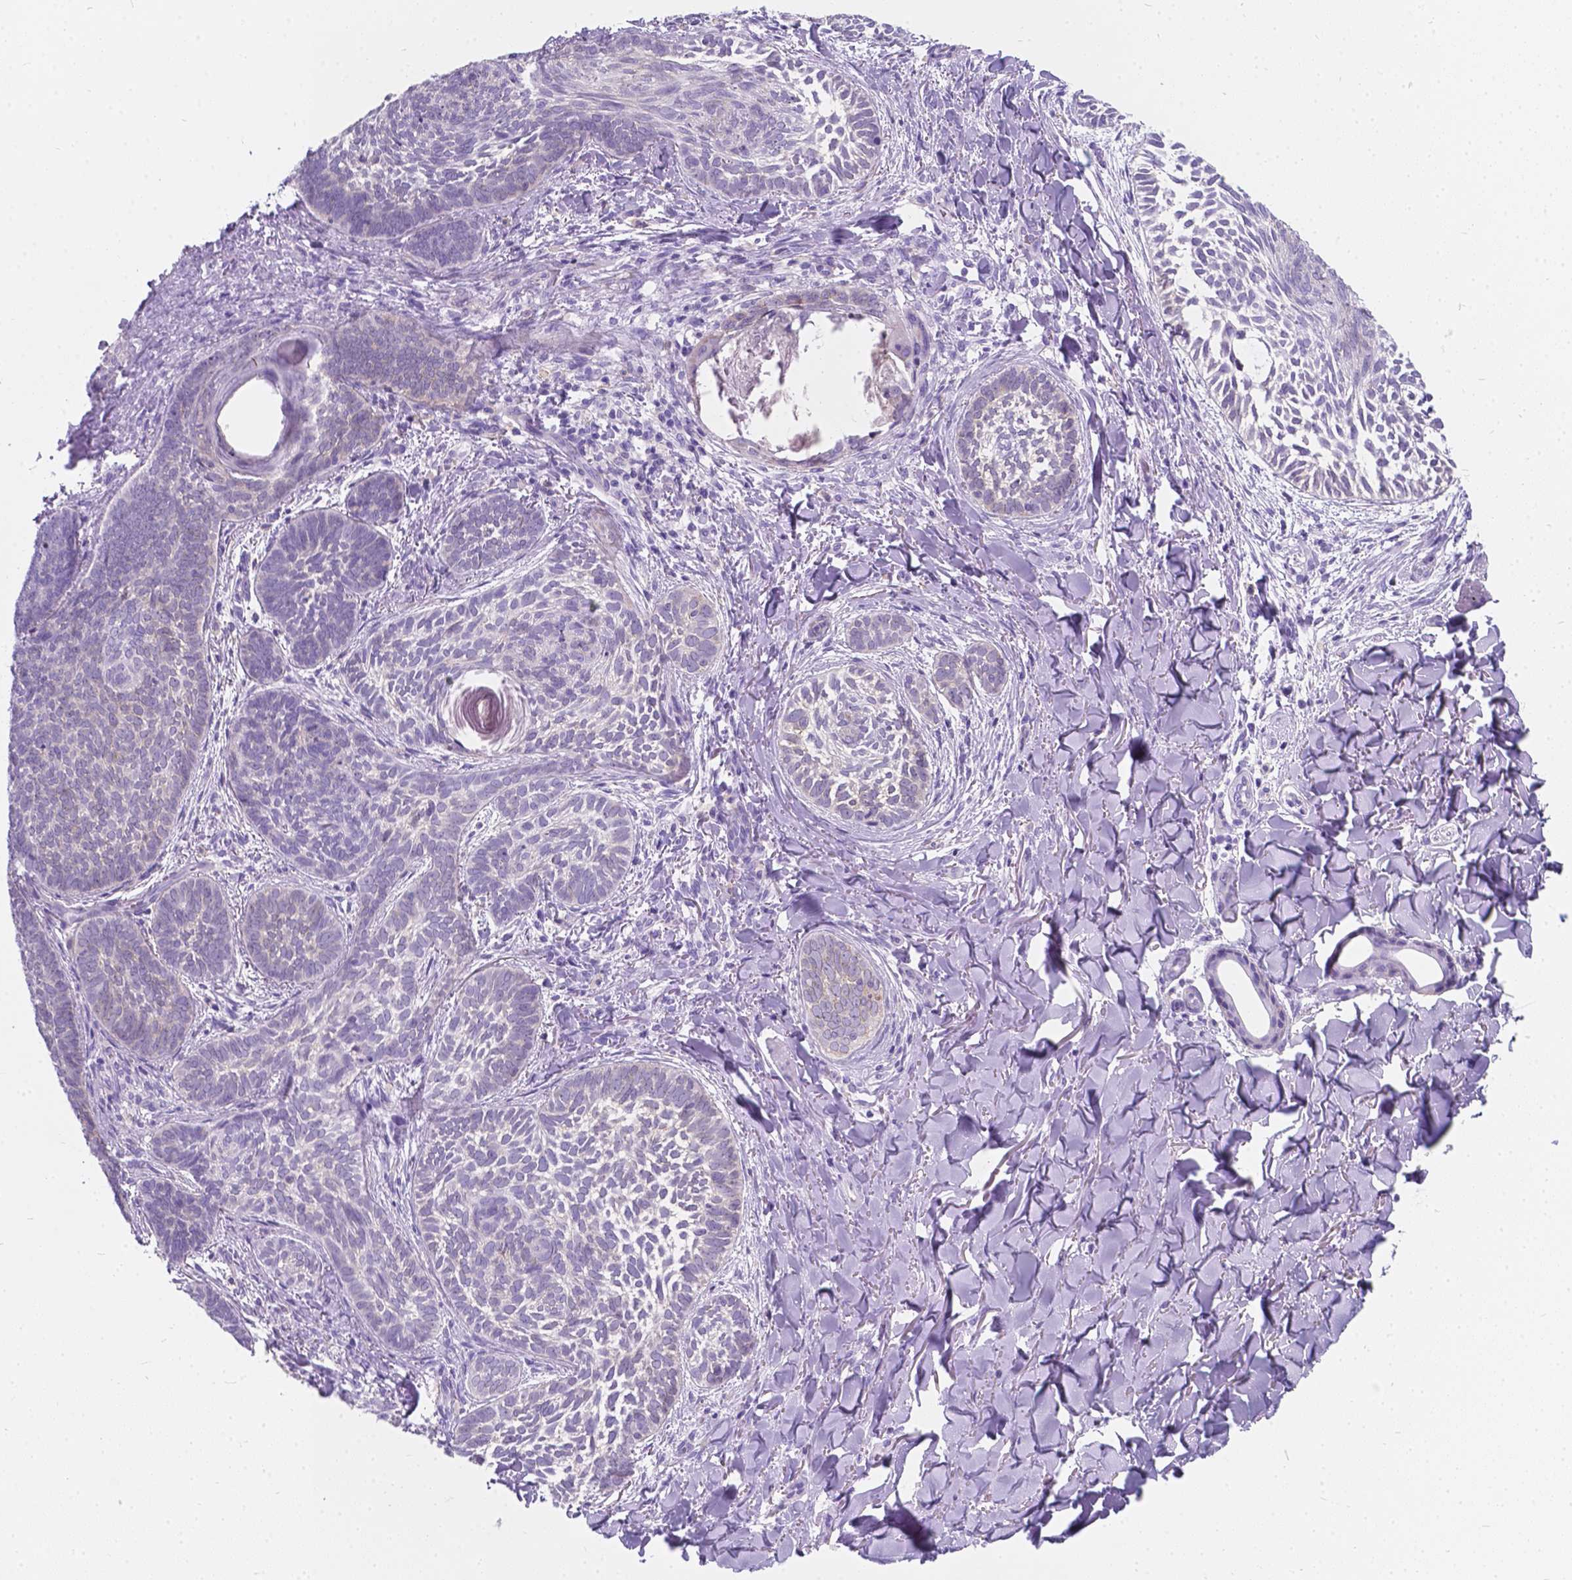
{"staining": {"intensity": "negative", "quantity": "none", "location": "none"}, "tissue": "skin cancer", "cell_type": "Tumor cells", "image_type": "cancer", "snomed": [{"axis": "morphology", "description": "Normal tissue, NOS"}, {"axis": "morphology", "description": "Basal cell carcinoma"}, {"axis": "topography", "description": "Skin"}], "caption": "A histopathology image of basal cell carcinoma (skin) stained for a protein shows no brown staining in tumor cells. (Brightfield microscopy of DAB IHC at high magnification).", "gene": "KIAA0040", "patient": {"sex": "male", "age": 46}}